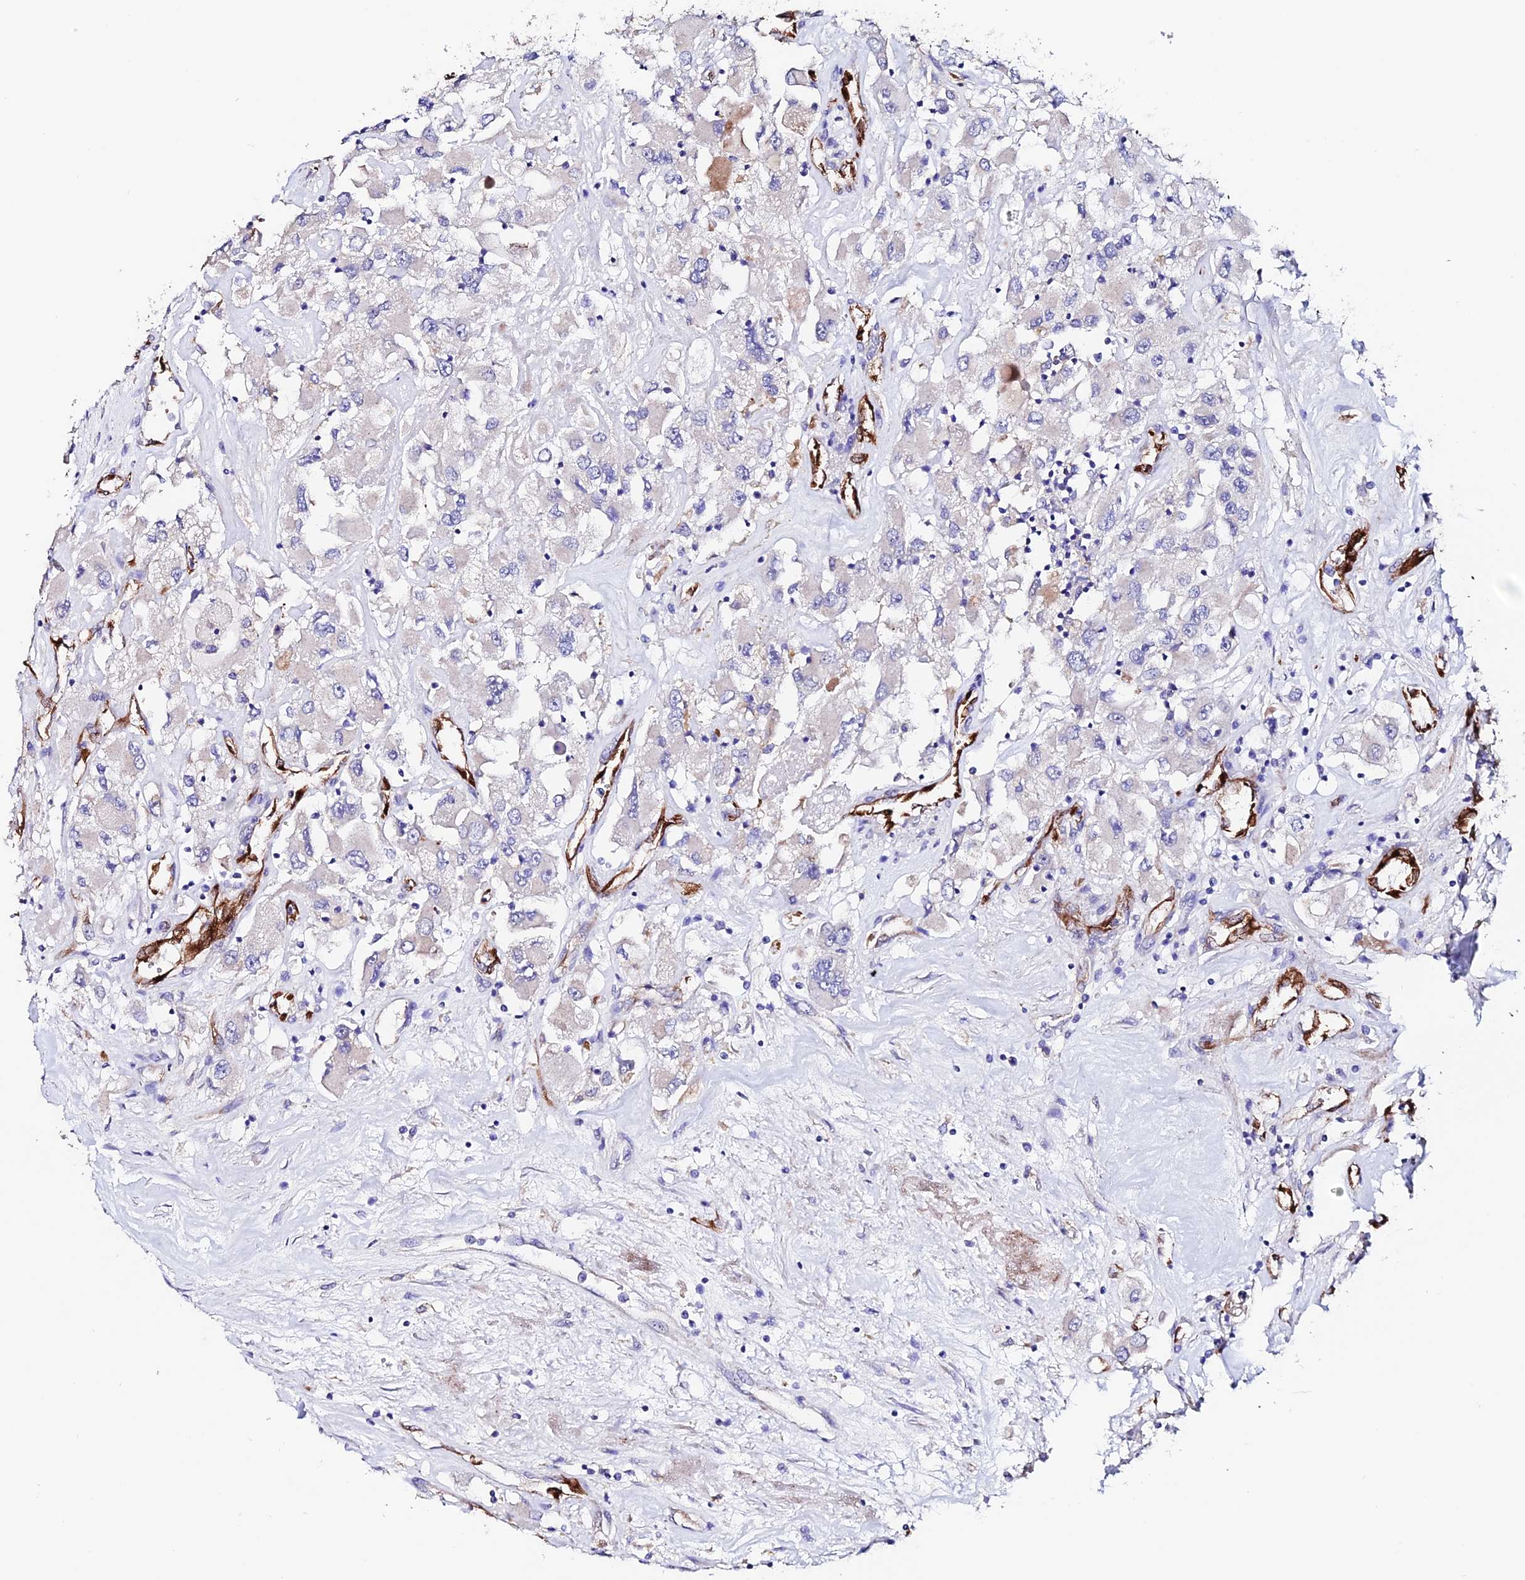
{"staining": {"intensity": "negative", "quantity": "none", "location": "none"}, "tissue": "renal cancer", "cell_type": "Tumor cells", "image_type": "cancer", "snomed": [{"axis": "morphology", "description": "Adenocarcinoma, NOS"}, {"axis": "topography", "description": "Kidney"}], "caption": "Immunohistochemistry of renal cancer (adenocarcinoma) displays no expression in tumor cells.", "gene": "ESM1", "patient": {"sex": "female", "age": 52}}